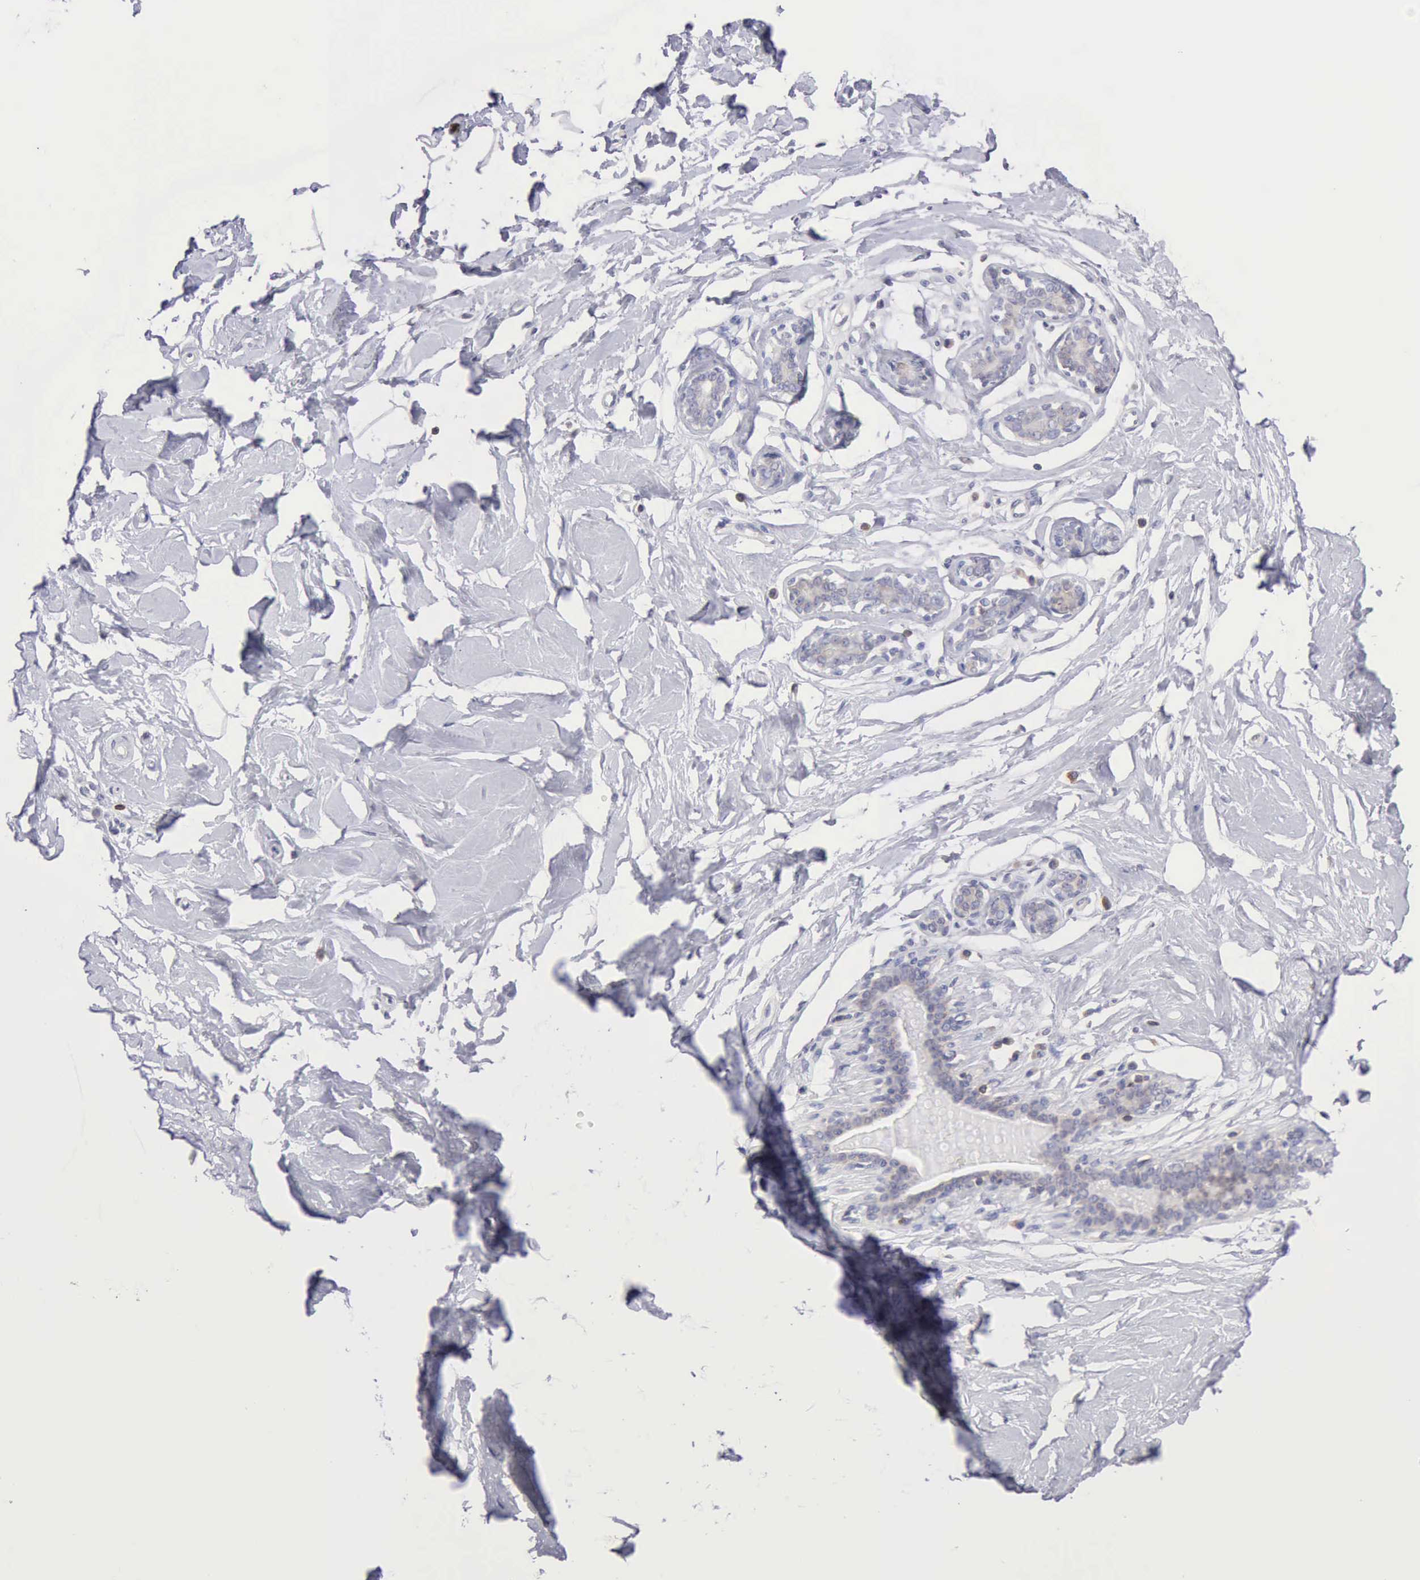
{"staining": {"intensity": "negative", "quantity": "none", "location": "none"}, "tissue": "breast", "cell_type": "Adipocytes", "image_type": "normal", "snomed": [{"axis": "morphology", "description": "Normal tissue, NOS"}, {"axis": "topography", "description": "Breast"}], "caption": "An immunohistochemistry photomicrograph of benign breast is shown. There is no staining in adipocytes of breast.", "gene": "SASH3", "patient": {"sex": "female", "age": 23}}